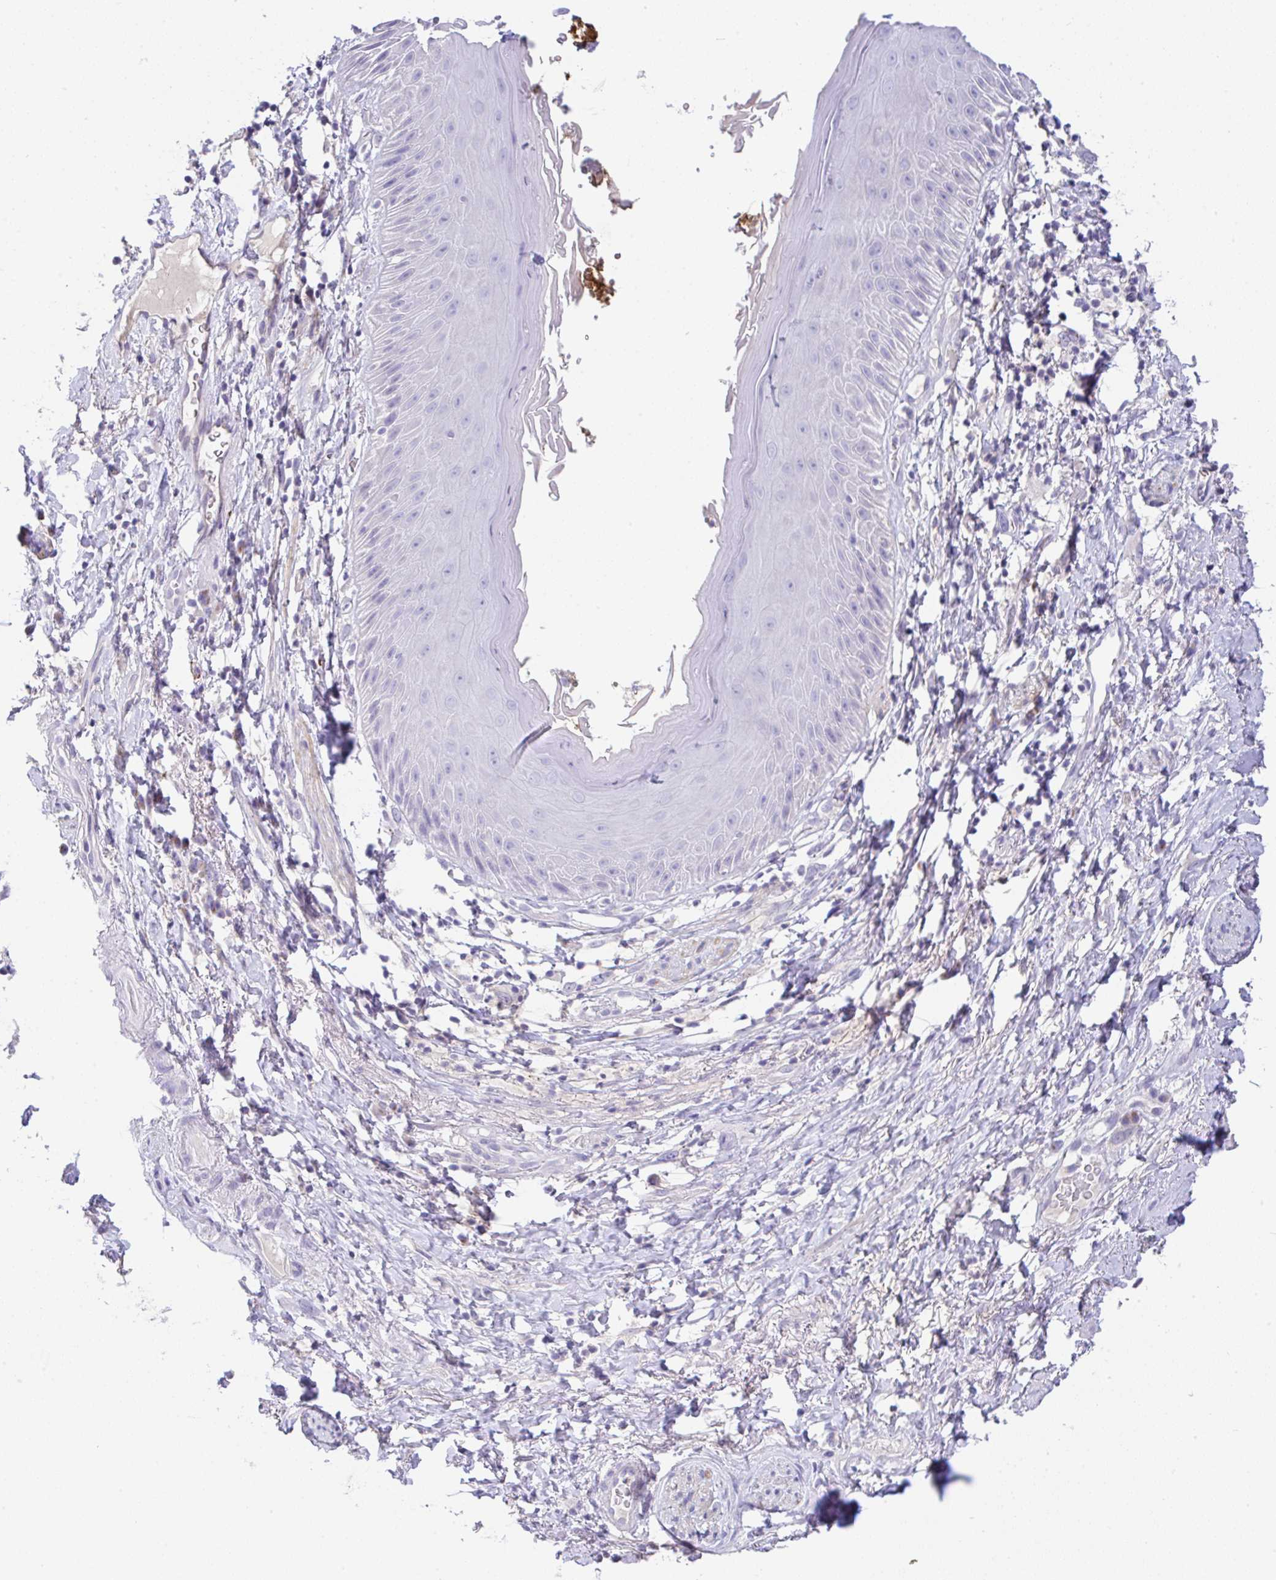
{"staining": {"intensity": "negative", "quantity": "none", "location": "none"}, "tissue": "skin", "cell_type": "Epidermal cells", "image_type": "normal", "snomed": [{"axis": "morphology", "description": "Normal tissue, NOS"}, {"axis": "topography", "description": "Anal"}], "caption": "Human skin stained for a protein using immunohistochemistry (IHC) demonstrates no positivity in epidermal cells.", "gene": "SERPINE3", "patient": {"sex": "male", "age": 78}}